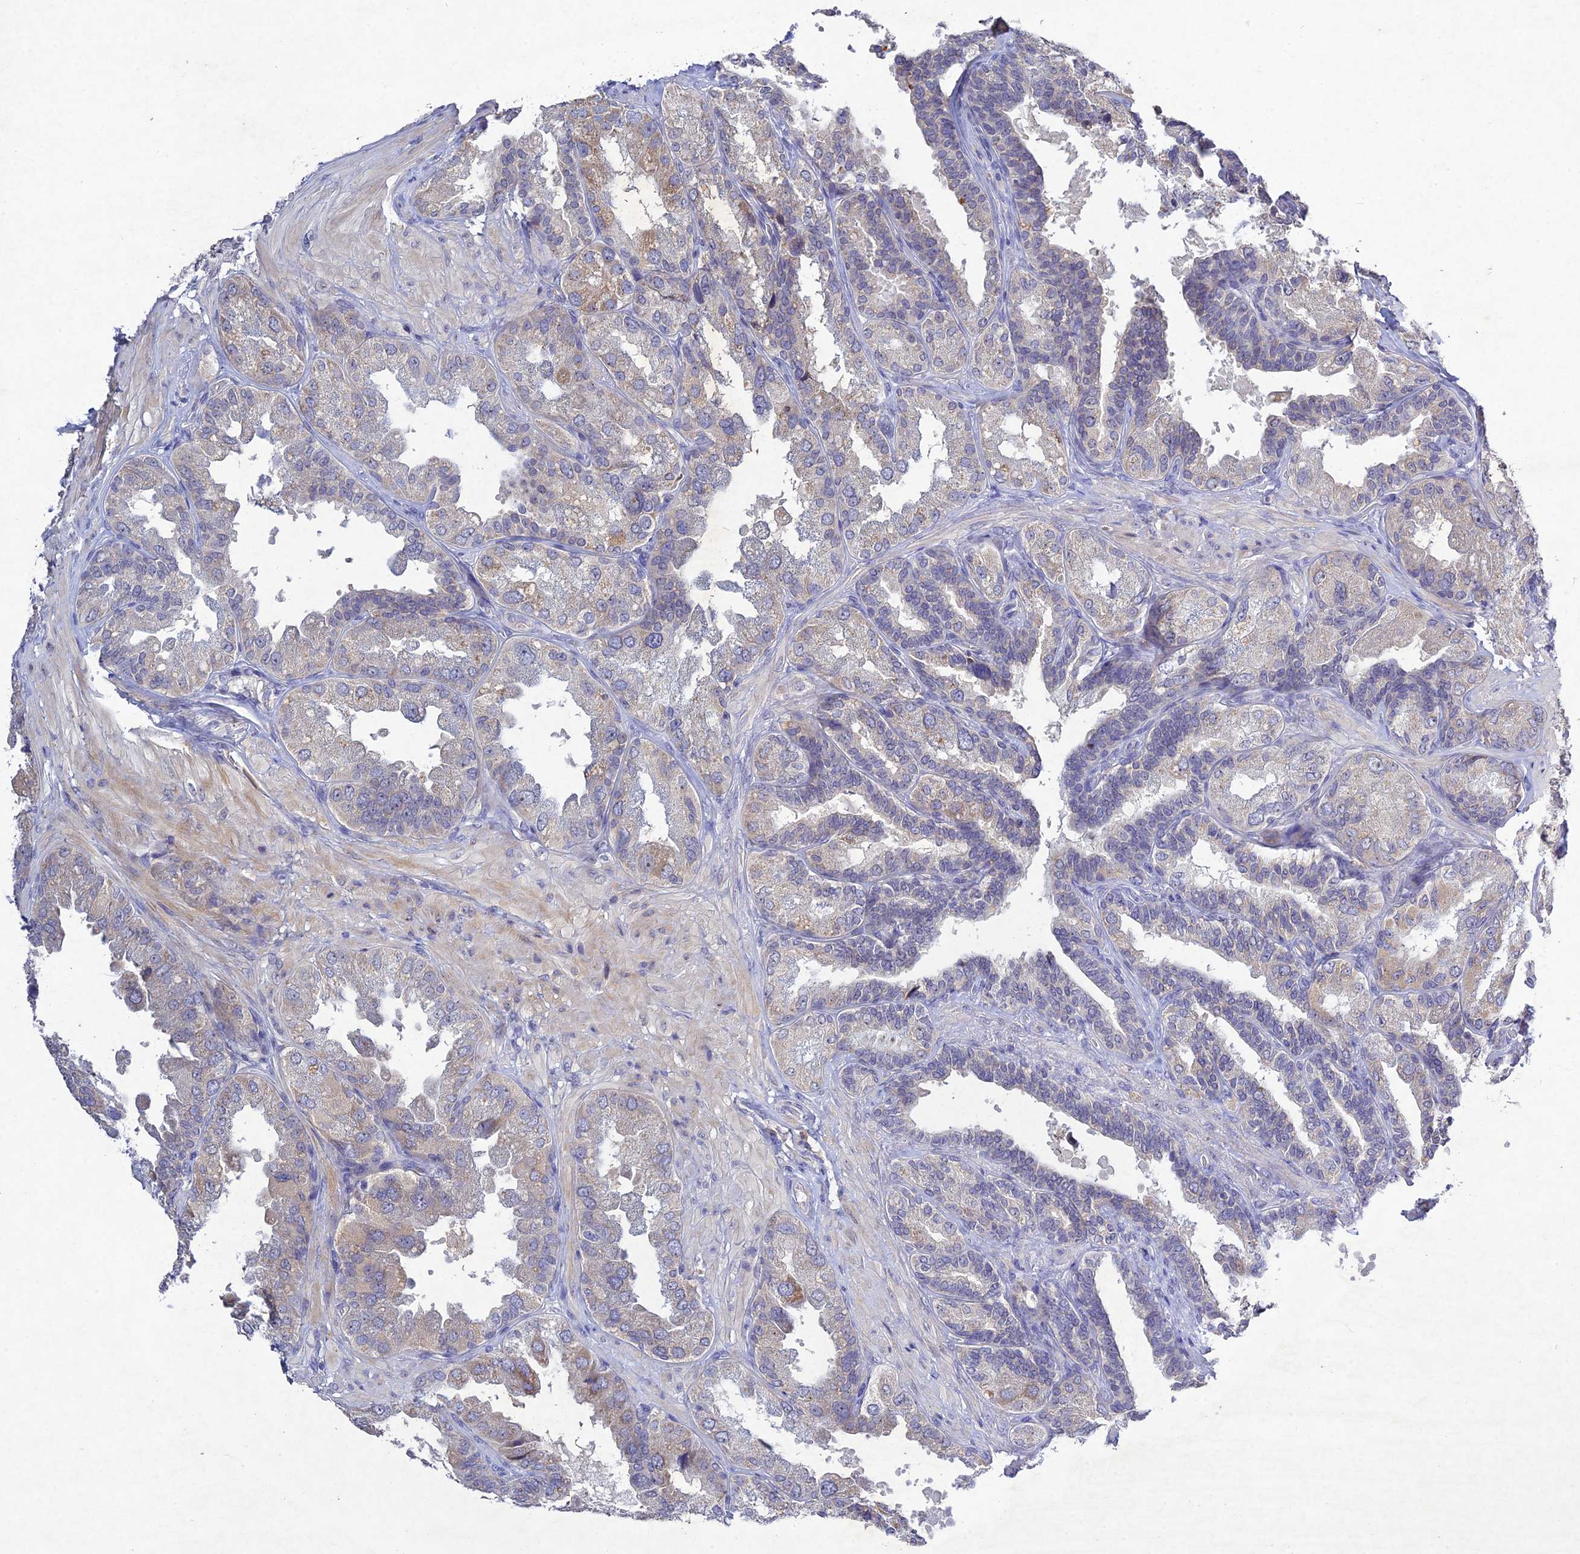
{"staining": {"intensity": "negative", "quantity": "none", "location": "none"}, "tissue": "seminal vesicle", "cell_type": "Glandular cells", "image_type": "normal", "snomed": [{"axis": "morphology", "description": "Normal tissue, NOS"}, {"axis": "topography", "description": "Seminal veicle"}, {"axis": "topography", "description": "Peripheral nerve tissue"}], "caption": "A histopathology image of human seminal vesicle is negative for staining in glandular cells. (Stains: DAB immunohistochemistry (IHC) with hematoxylin counter stain, Microscopy: brightfield microscopy at high magnification).", "gene": "CHST5", "patient": {"sex": "male", "age": 63}}